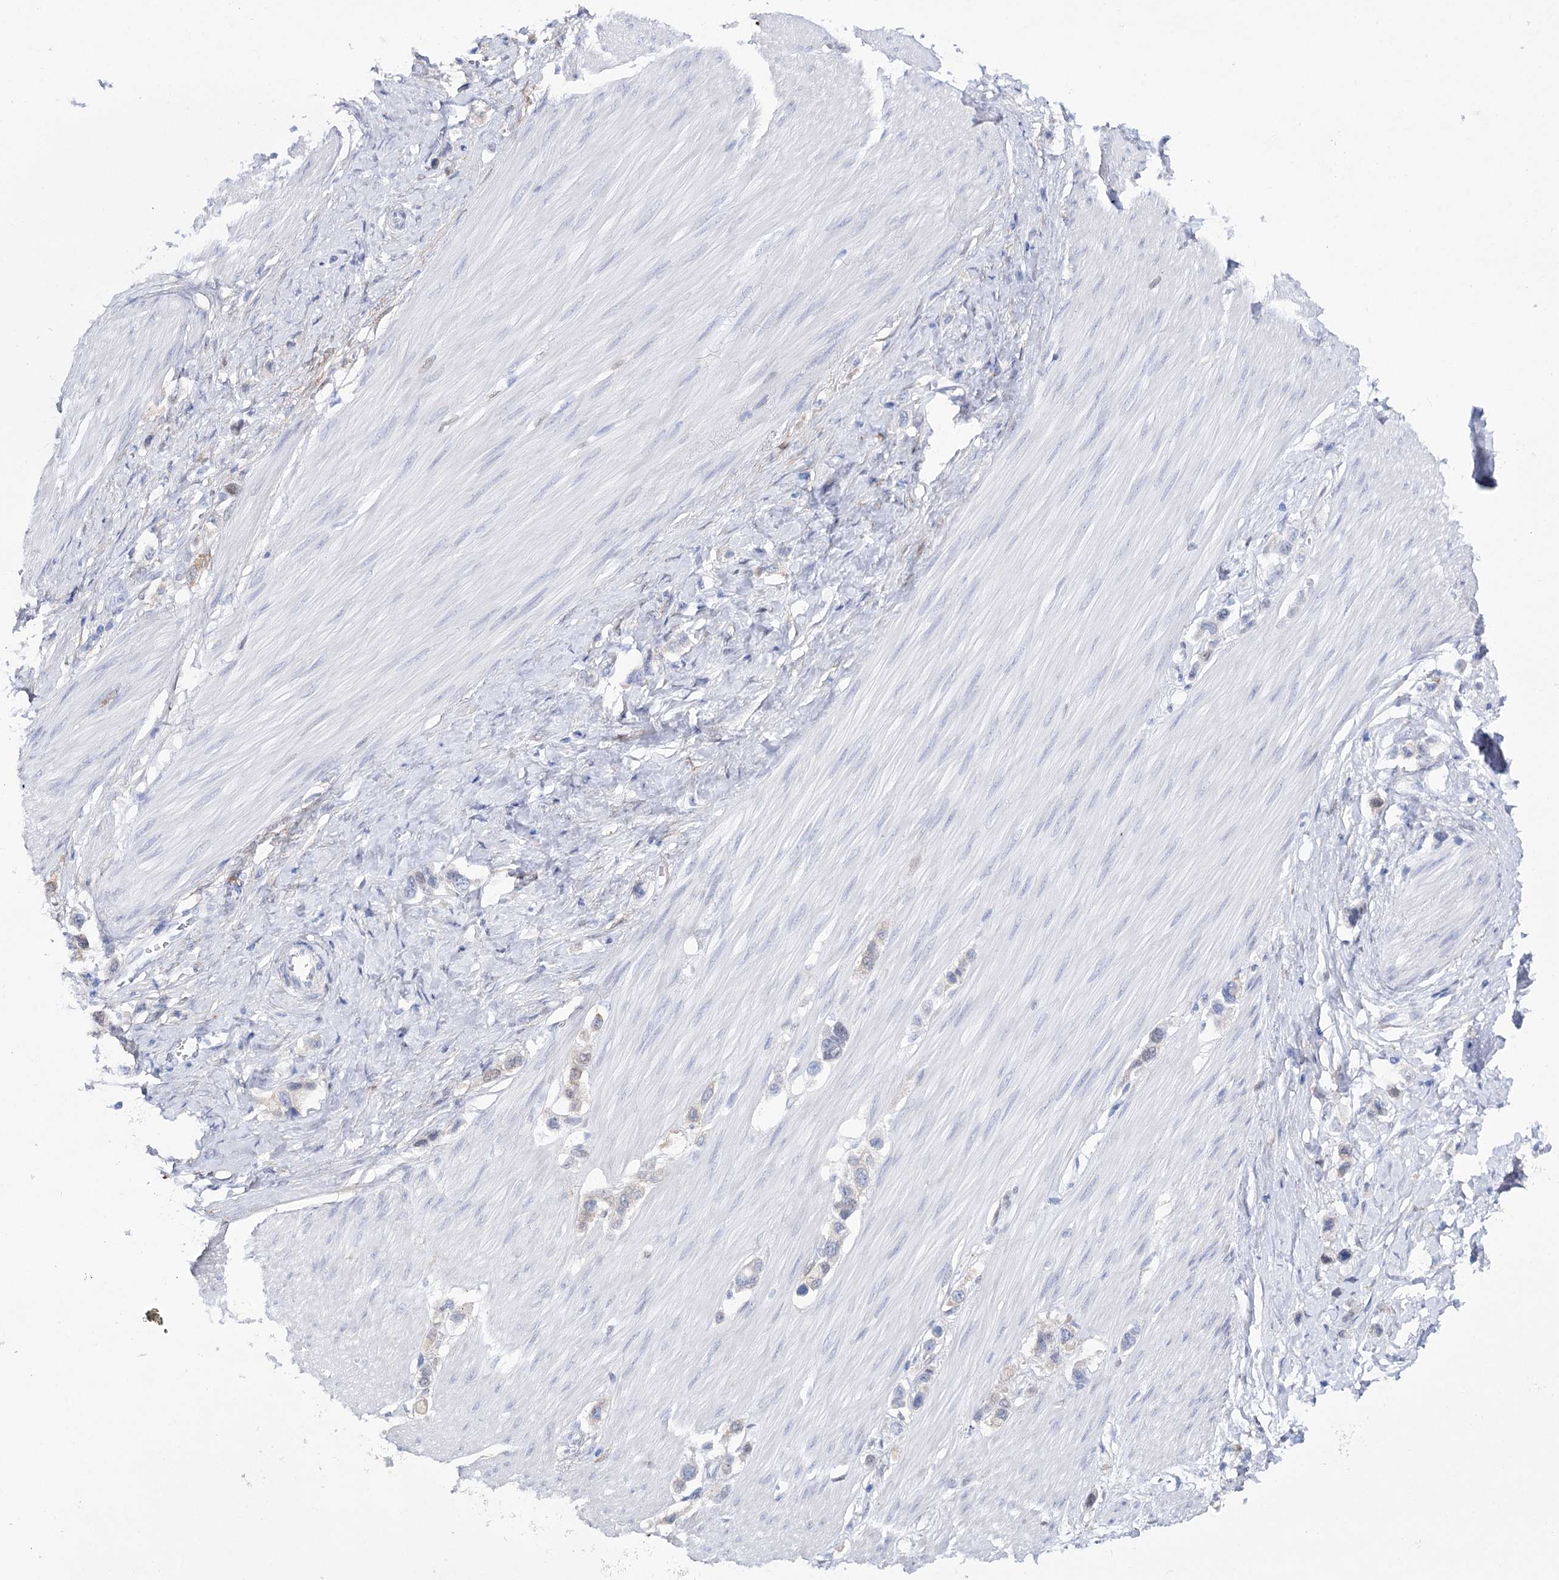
{"staining": {"intensity": "negative", "quantity": "none", "location": "none"}, "tissue": "stomach cancer", "cell_type": "Tumor cells", "image_type": "cancer", "snomed": [{"axis": "morphology", "description": "Adenocarcinoma, NOS"}, {"axis": "topography", "description": "Stomach"}], "caption": "DAB immunohistochemical staining of human stomach adenocarcinoma exhibits no significant expression in tumor cells.", "gene": "UGDH", "patient": {"sex": "female", "age": 65}}